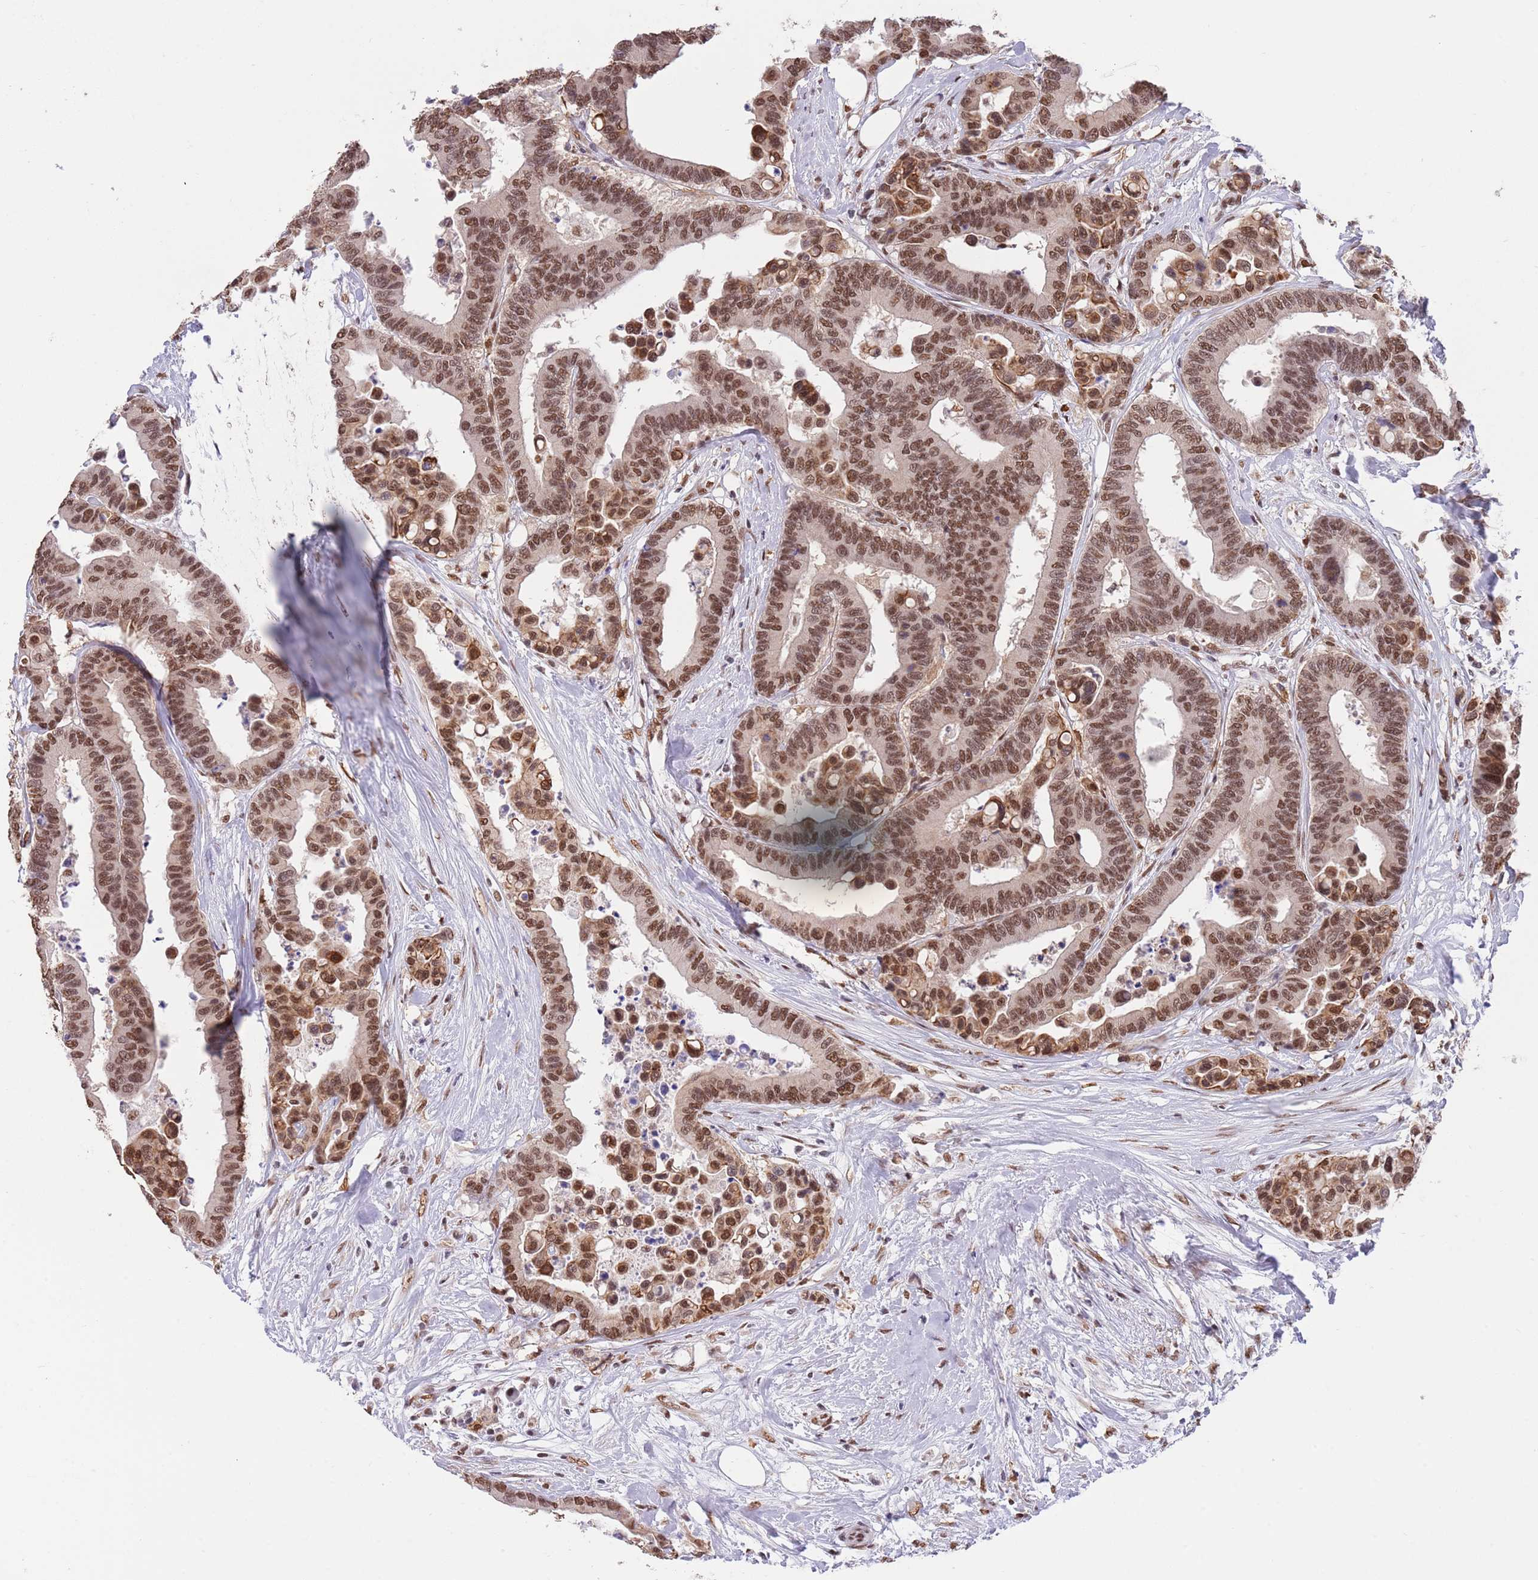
{"staining": {"intensity": "moderate", "quantity": ">75%", "location": "nuclear"}, "tissue": "colorectal cancer", "cell_type": "Tumor cells", "image_type": "cancer", "snomed": [{"axis": "morphology", "description": "Adenocarcinoma, NOS"}, {"axis": "topography", "description": "Colon"}], "caption": "The micrograph shows immunohistochemical staining of colorectal adenocarcinoma. There is moderate nuclear positivity is appreciated in approximately >75% of tumor cells.", "gene": "TRIM32", "patient": {"sex": "male", "age": 82}}